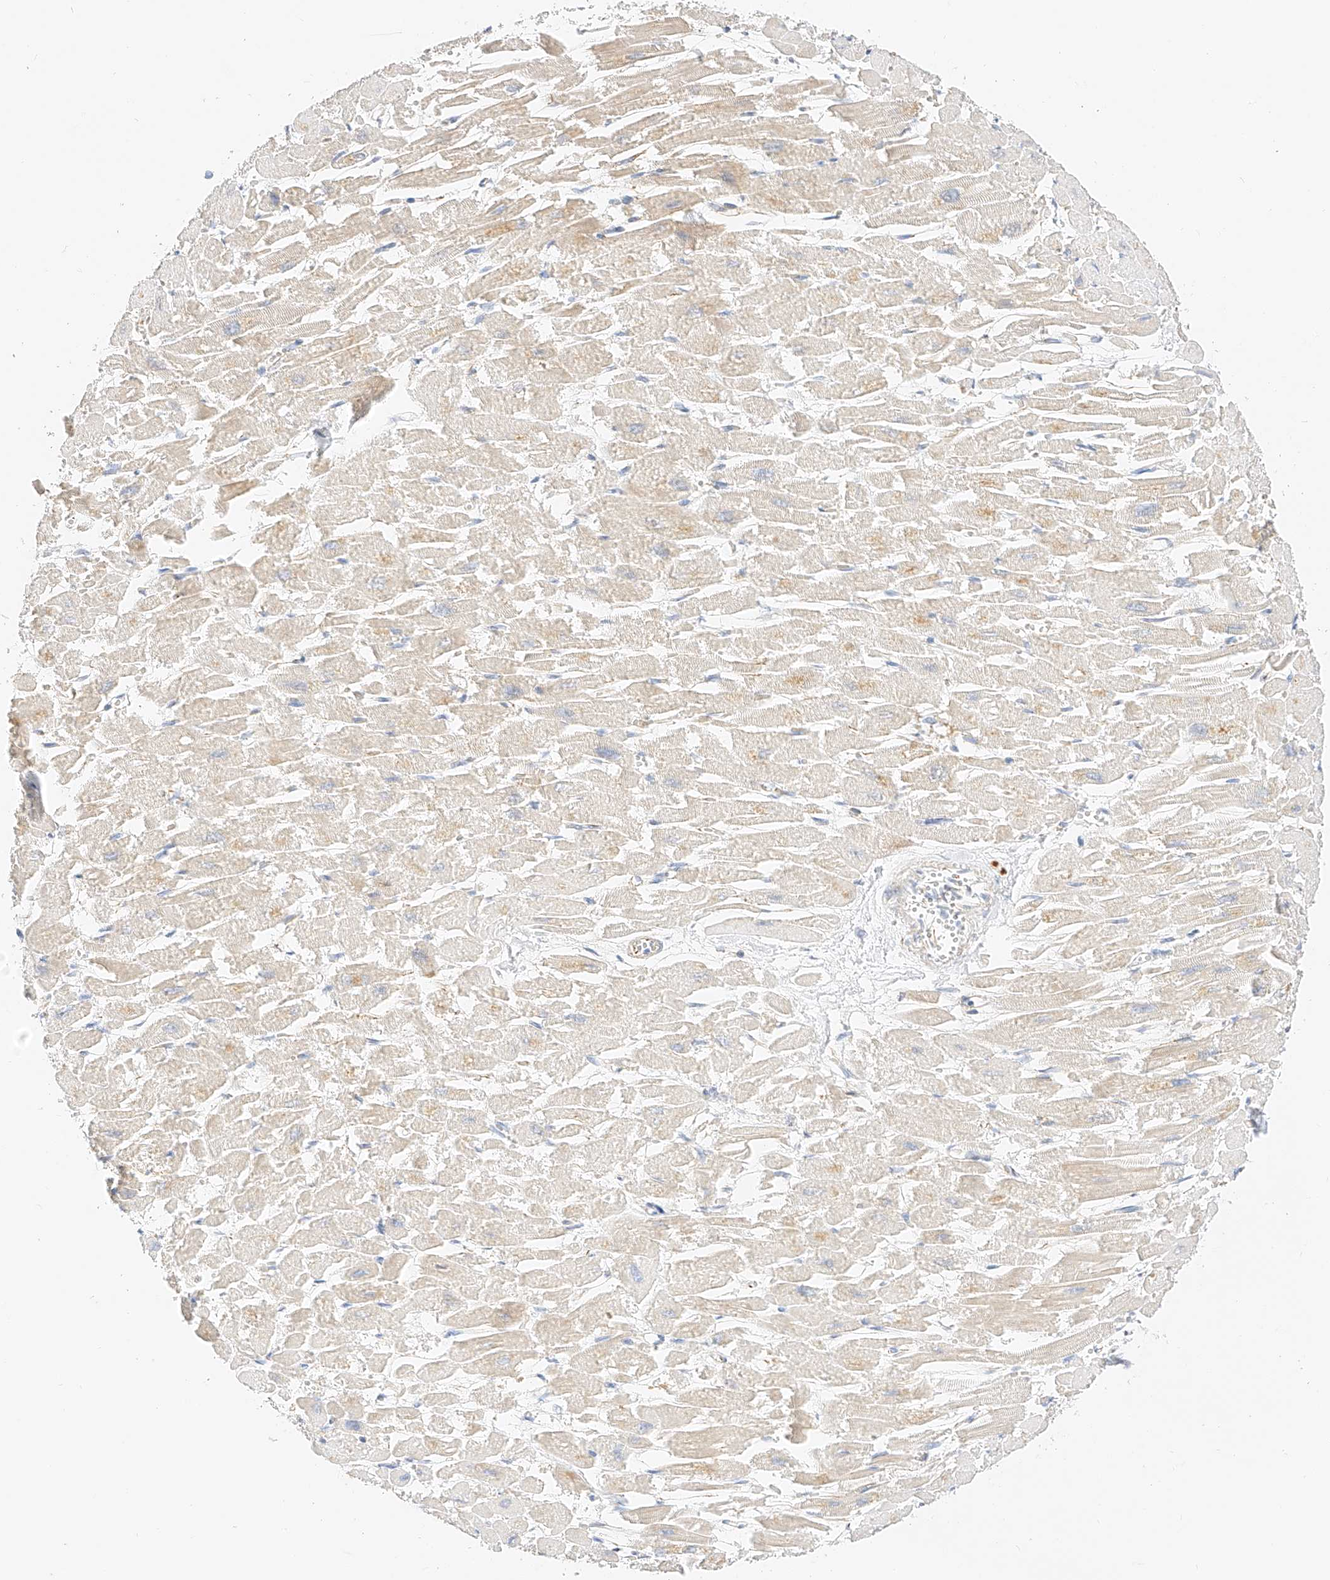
{"staining": {"intensity": "moderate", "quantity": "<25%", "location": "cytoplasmic/membranous"}, "tissue": "heart muscle", "cell_type": "Cardiomyocytes", "image_type": "normal", "snomed": [{"axis": "morphology", "description": "Normal tissue, NOS"}, {"axis": "topography", "description": "Heart"}], "caption": "Immunohistochemical staining of benign heart muscle reveals moderate cytoplasmic/membranous protein staining in about <25% of cardiomyocytes.", "gene": "CDCP2", "patient": {"sex": "male", "age": 54}}